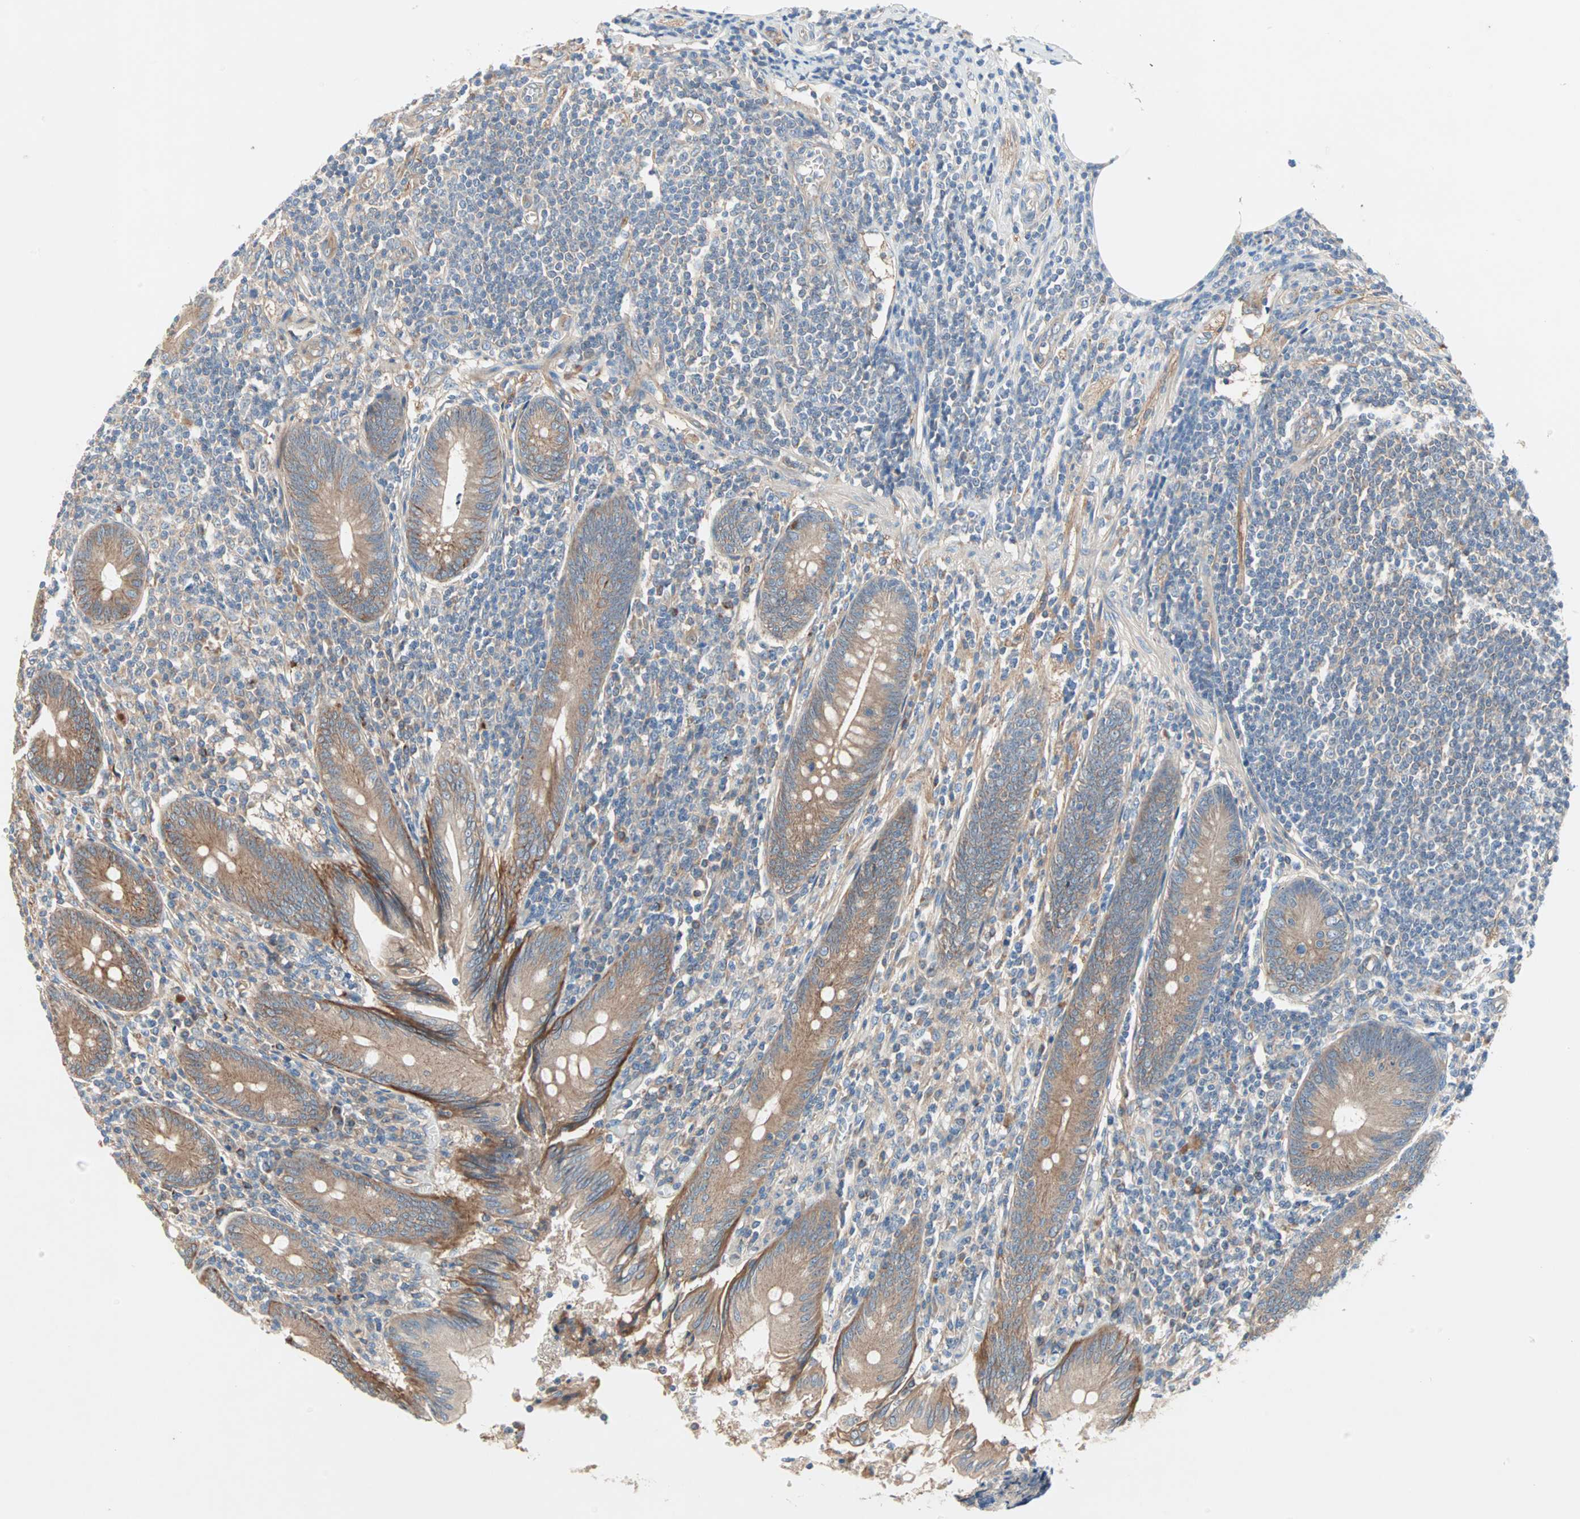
{"staining": {"intensity": "moderate", "quantity": ">75%", "location": "cytoplasmic/membranous"}, "tissue": "appendix", "cell_type": "Glandular cells", "image_type": "normal", "snomed": [{"axis": "morphology", "description": "Normal tissue, NOS"}, {"axis": "morphology", "description": "Inflammation, NOS"}, {"axis": "topography", "description": "Appendix"}], "caption": "Immunohistochemistry (DAB) staining of benign human appendix exhibits moderate cytoplasmic/membranous protein staining in approximately >75% of glandular cells. (Stains: DAB (3,3'-diaminobenzidine) in brown, nuclei in blue, Microscopy: brightfield microscopy at high magnification).", "gene": "PDE8A", "patient": {"sex": "male", "age": 46}}